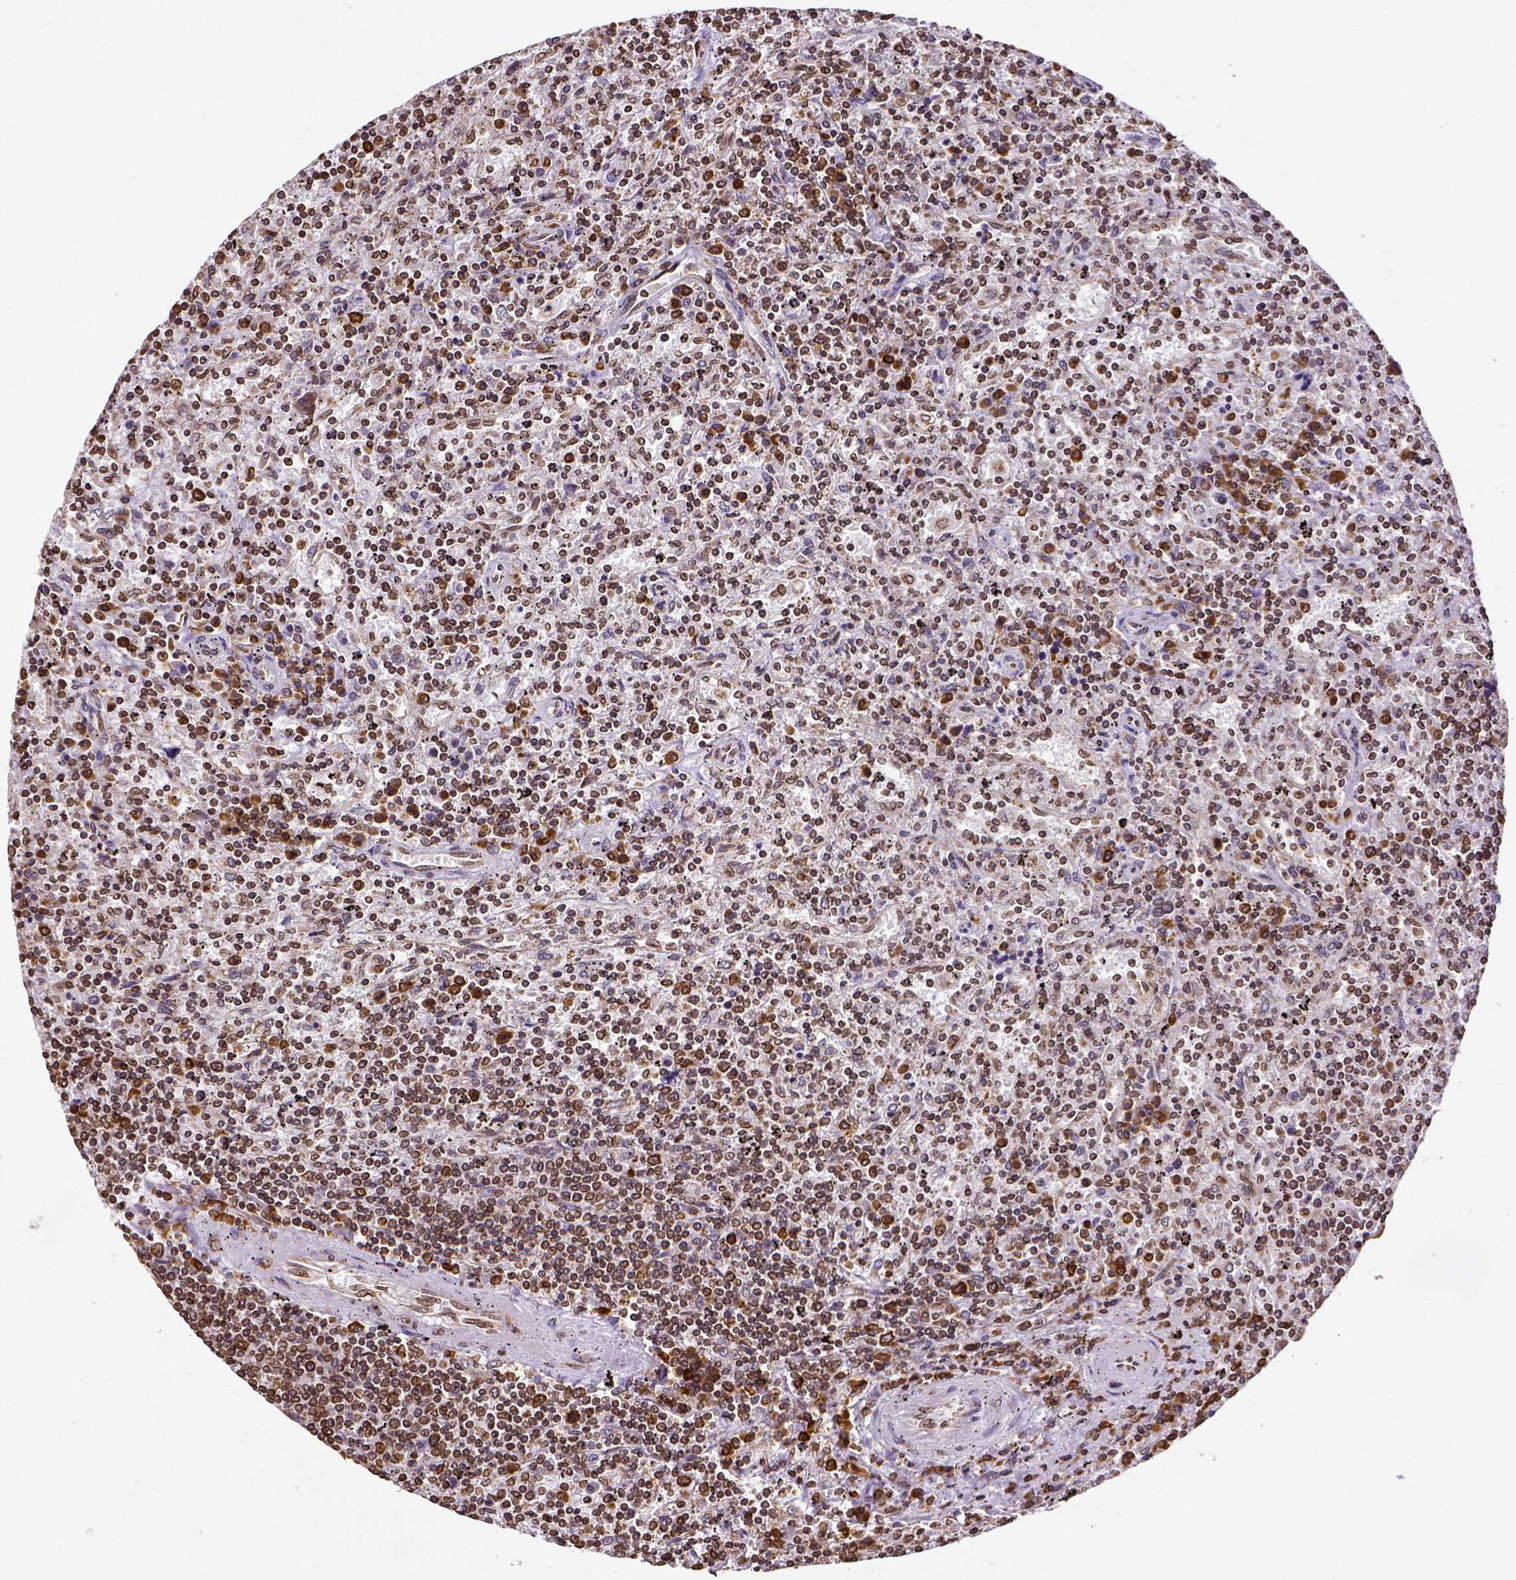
{"staining": {"intensity": "strong", "quantity": ">75%", "location": "cytoplasmic/membranous,nuclear"}, "tissue": "lymphoma", "cell_type": "Tumor cells", "image_type": "cancer", "snomed": [{"axis": "morphology", "description": "Malignant lymphoma, non-Hodgkin's type, Low grade"}, {"axis": "topography", "description": "Spleen"}], "caption": "This micrograph shows lymphoma stained with immunohistochemistry to label a protein in brown. The cytoplasmic/membranous and nuclear of tumor cells show strong positivity for the protein. Nuclei are counter-stained blue.", "gene": "MTDH", "patient": {"sex": "male", "age": 62}}